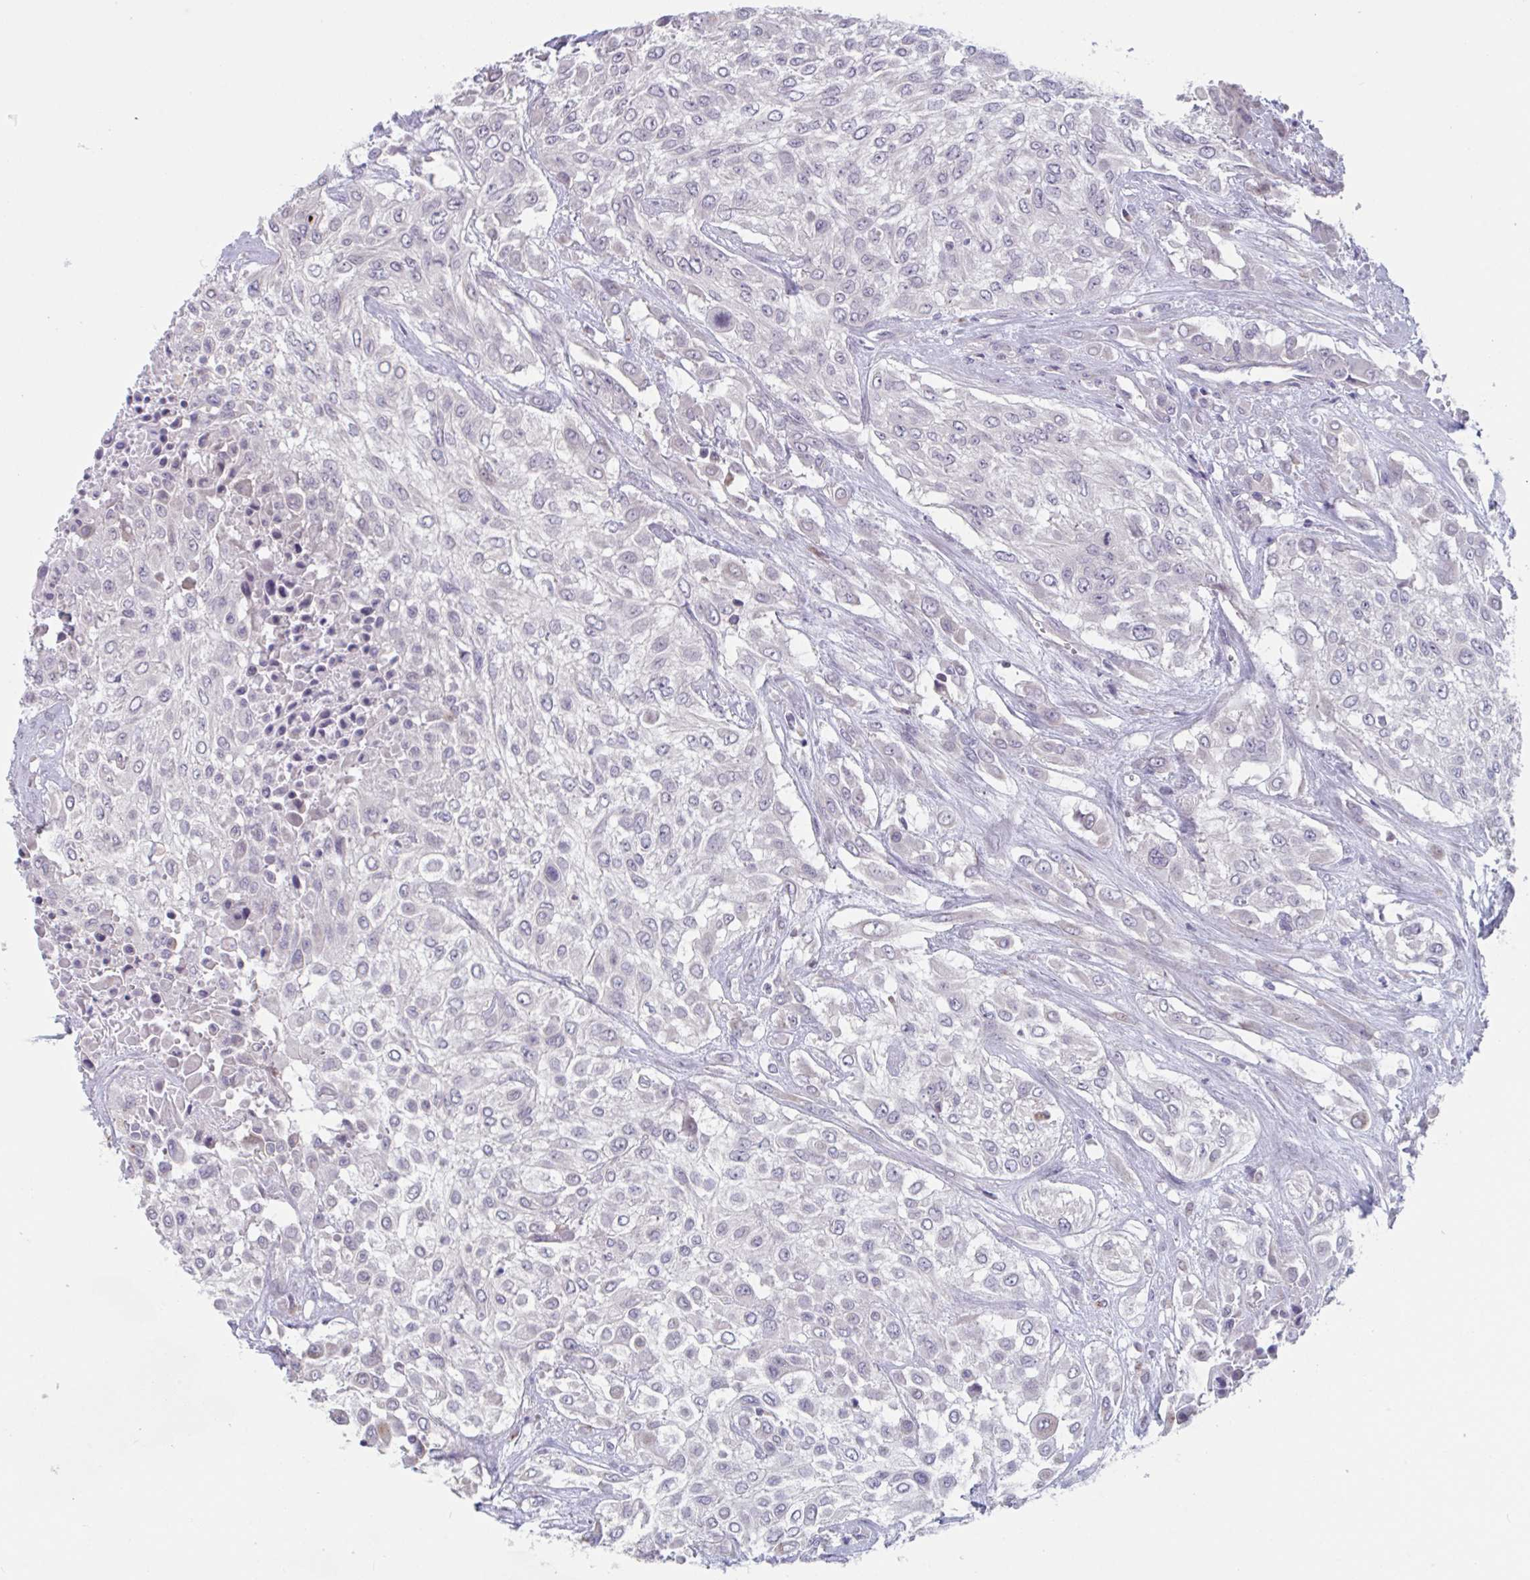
{"staining": {"intensity": "negative", "quantity": "none", "location": "none"}, "tissue": "urothelial cancer", "cell_type": "Tumor cells", "image_type": "cancer", "snomed": [{"axis": "morphology", "description": "Urothelial carcinoma, High grade"}, {"axis": "topography", "description": "Urinary bladder"}], "caption": "High-grade urothelial carcinoma stained for a protein using immunohistochemistry displays no expression tumor cells.", "gene": "TNFSF10", "patient": {"sex": "male", "age": 57}}